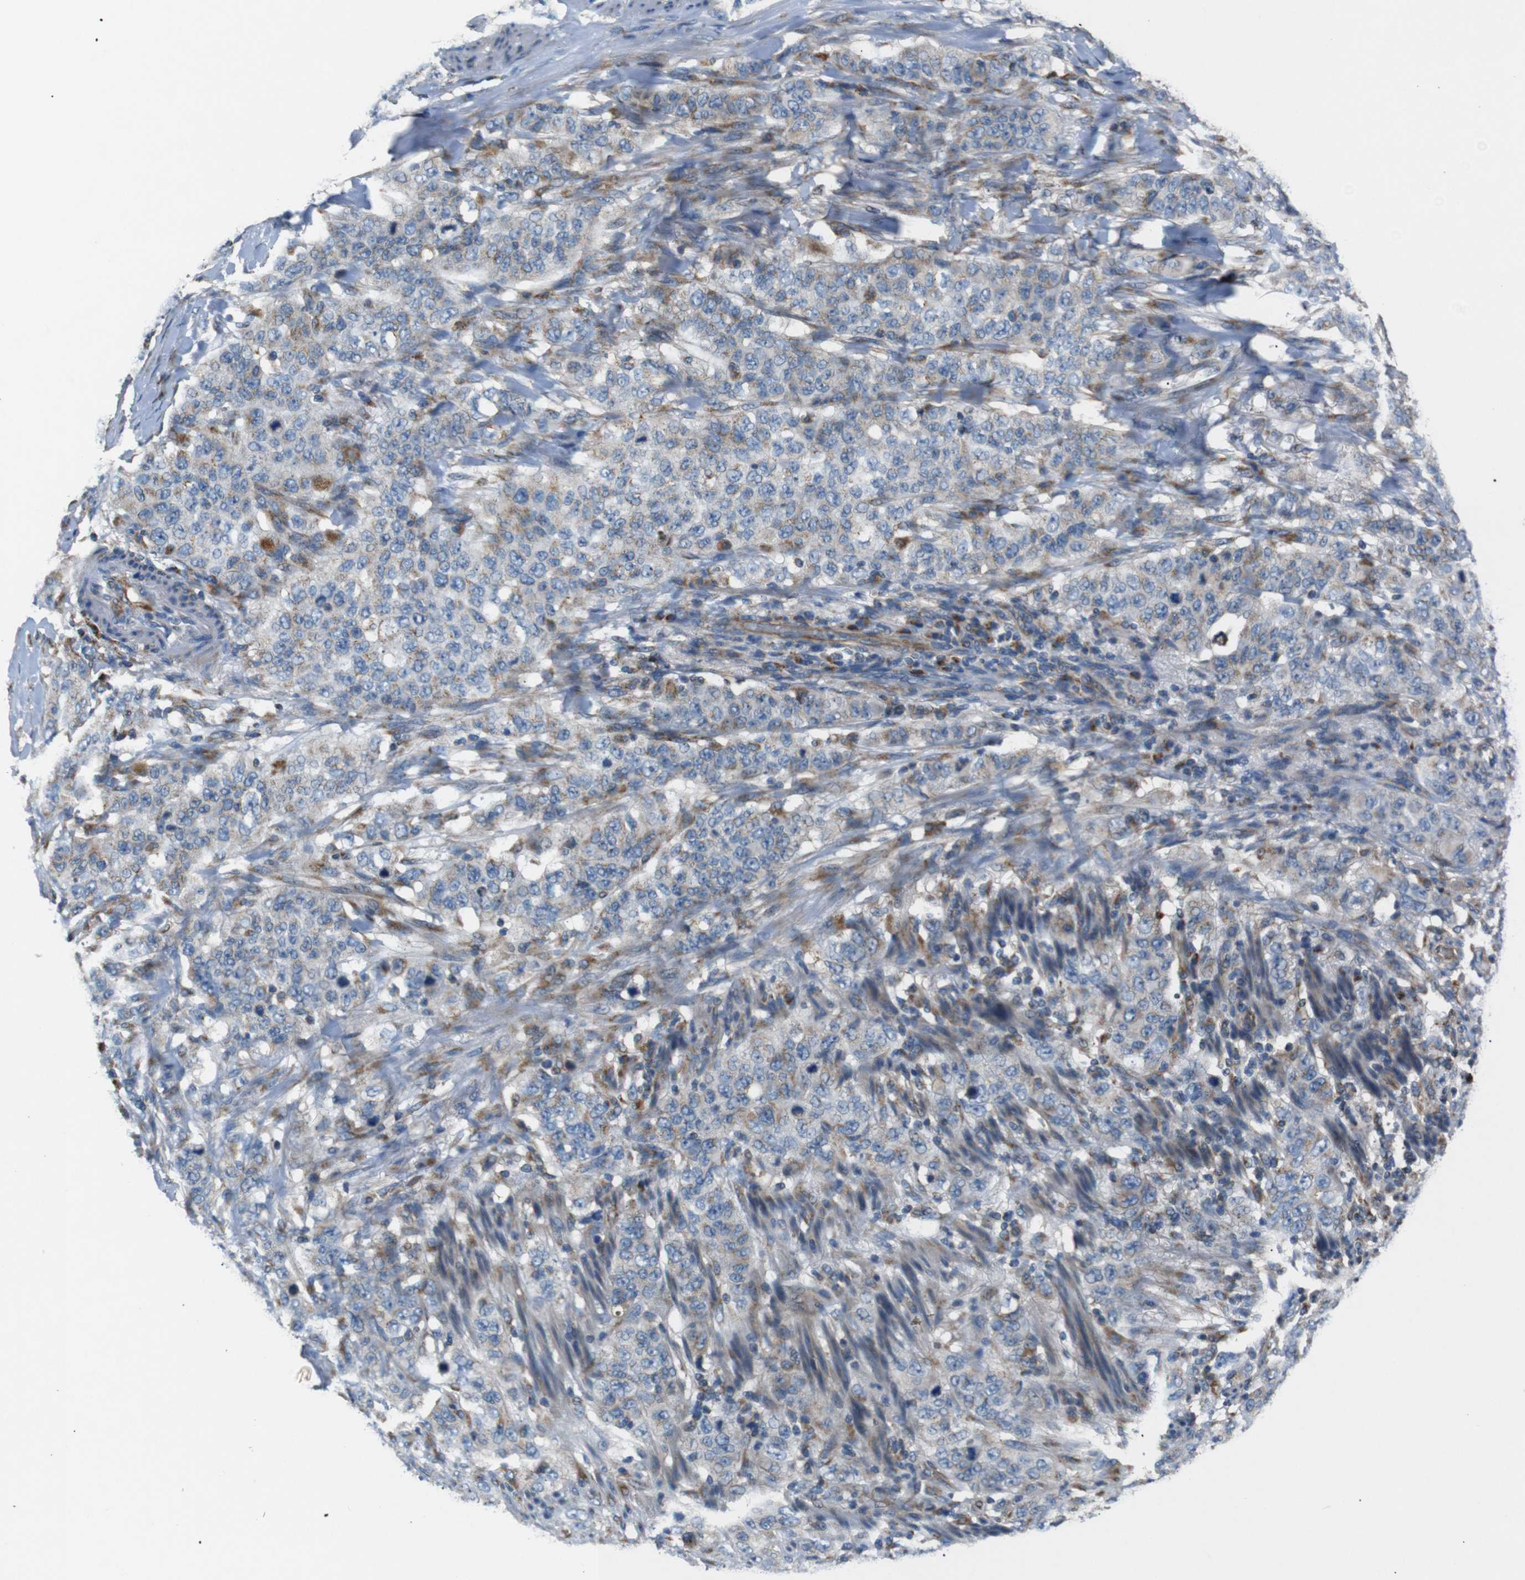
{"staining": {"intensity": "weak", "quantity": "25%-75%", "location": "cytoplasmic/membranous"}, "tissue": "stomach cancer", "cell_type": "Tumor cells", "image_type": "cancer", "snomed": [{"axis": "morphology", "description": "Adenocarcinoma, NOS"}, {"axis": "topography", "description": "Stomach"}], "caption": "Protein expression by immunohistochemistry reveals weak cytoplasmic/membranous positivity in about 25%-75% of tumor cells in adenocarcinoma (stomach).", "gene": "NETO2", "patient": {"sex": "male", "age": 48}}